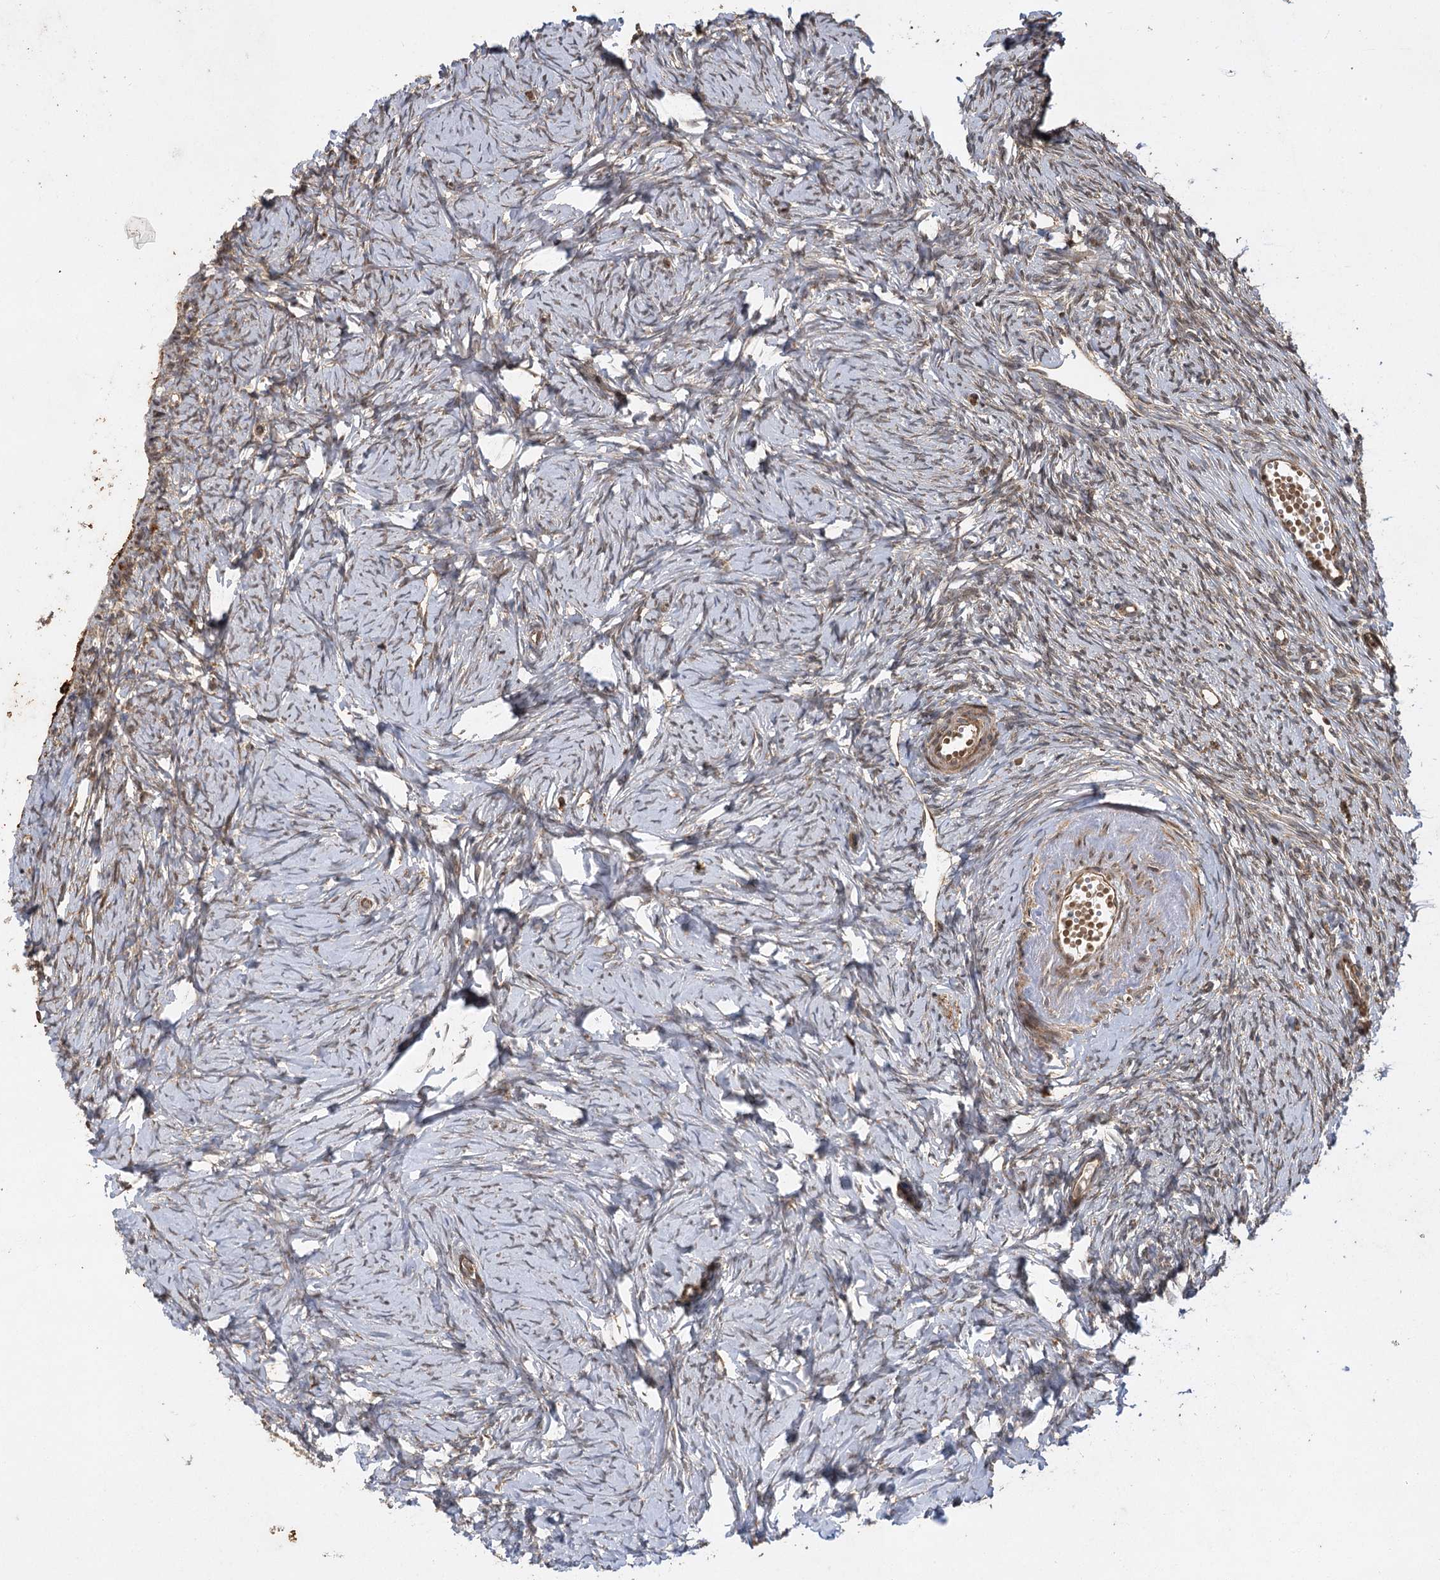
{"staining": {"intensity": "weak", "quantity": "25%-75%", "location": "cytoplasmic/membranous,nuclear"}, "tissue": "ovary", "cell_type": "Ovarian stroma cells", "image_type": "normal", "snomed": [{"axis": "morphology", "description": "Normal tissue, NOS"}, {"axis": "topography", "description": "Ovary"}], "caption": "Immunohistochemical staining of benign ovary displays low levels of weak cytoplasmic/membranous,nuclear positivity in about 25%-75% of ovarian stroma cells.", "gene": "IL11RA", "patient": {"sex": "female", "age": 51}}